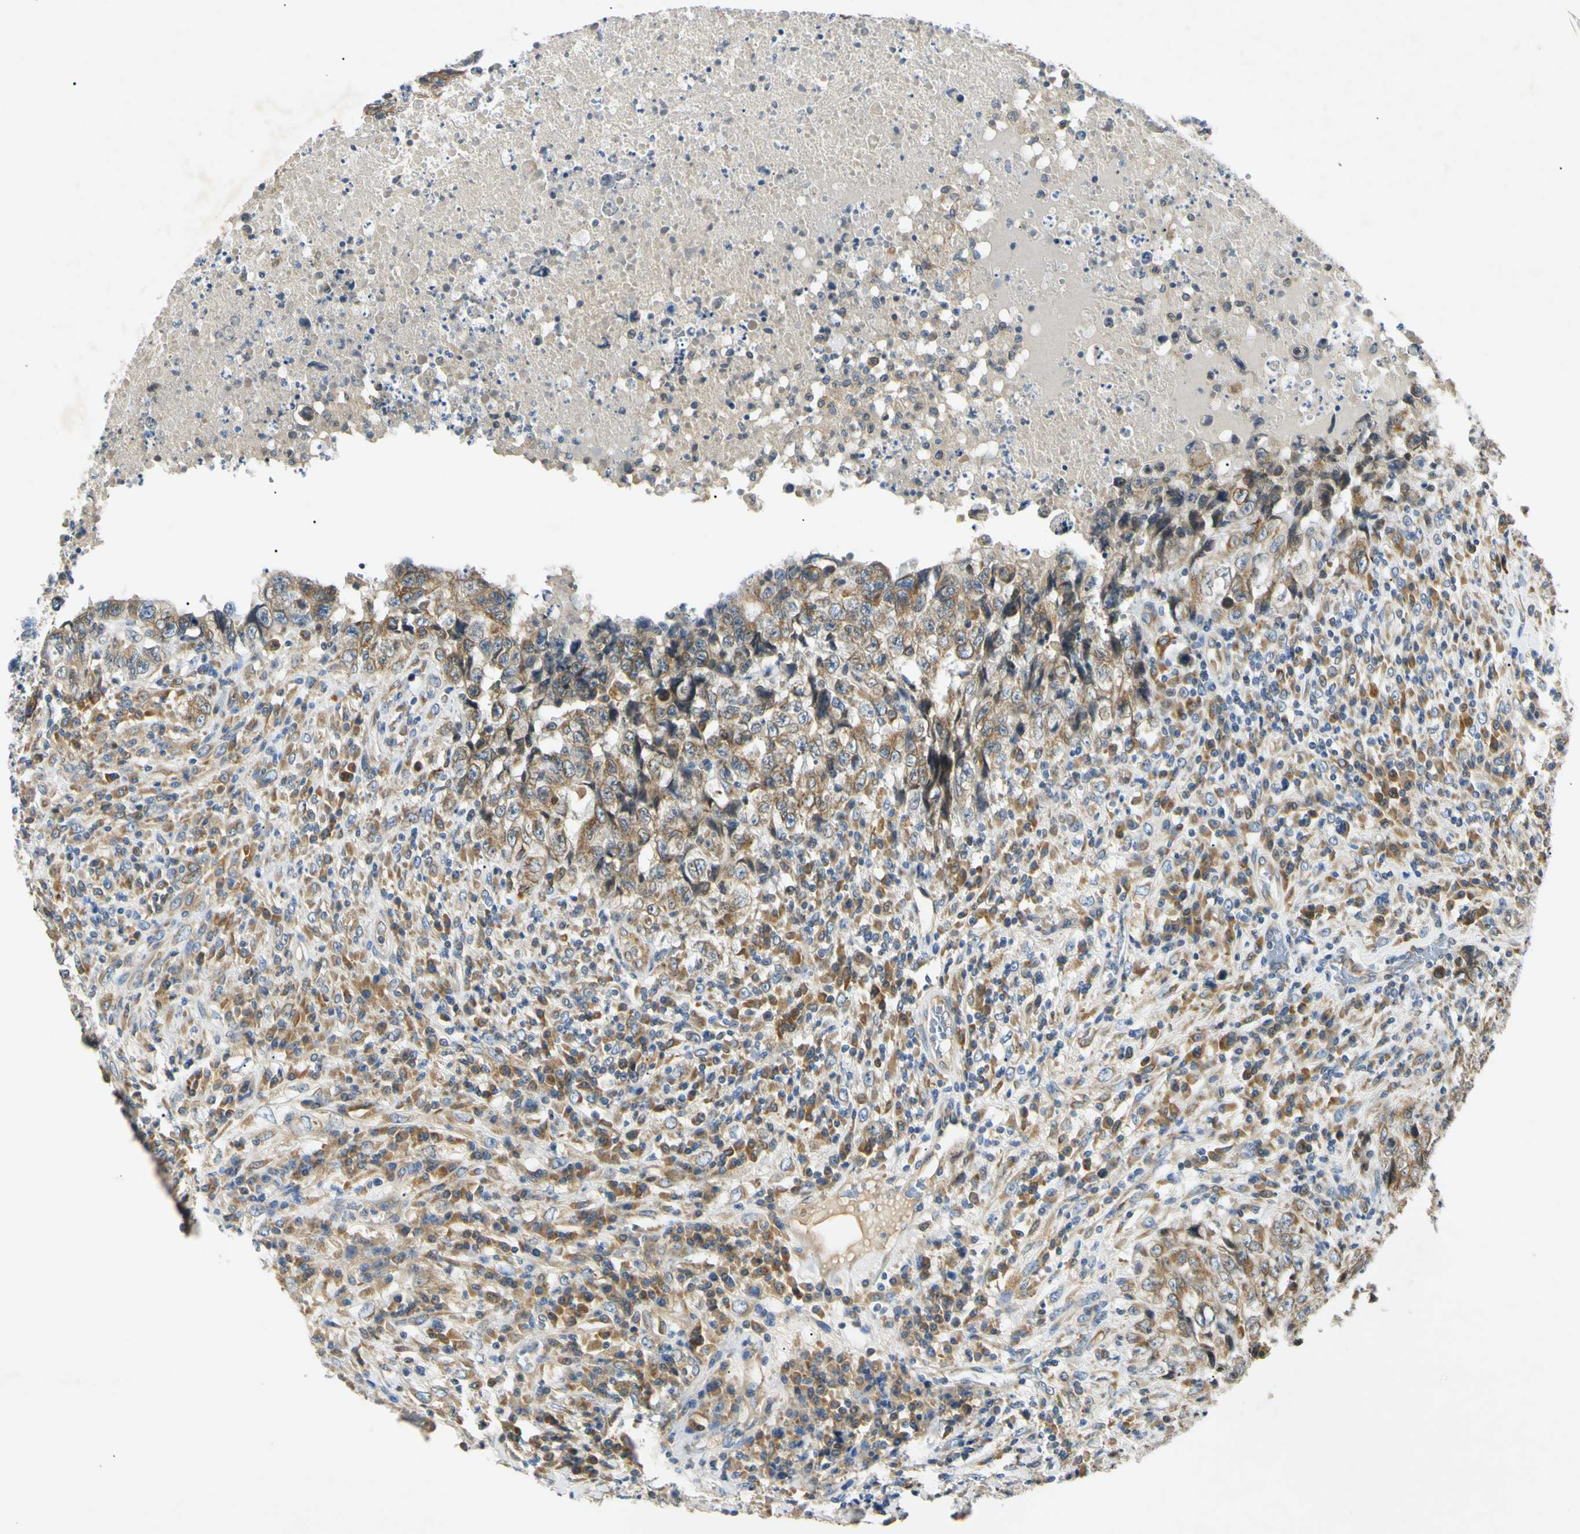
{"staining": {"intensity": "moderate", "quantity": ">75%", "location": "cytoplasmic/membranous"}, "tissue": "testis cancer", "cell_type": "Tumor cells", "image_type": "cancer", "snomed": [{"axis": "morphology", "description": "Necrosis, NOS"}, {"axis": "morphology", "description": "Carcinoma, Embryonal, NOS"}, {"axis": "topography", "description": "Testis"}], "caption": "Human embryonal carcinoma (testis) stained with a protein marker exhibits moderate staining in tumor cells.", "gene": "DNAJB12", "patient": {"sex": "male", "age": 19}}